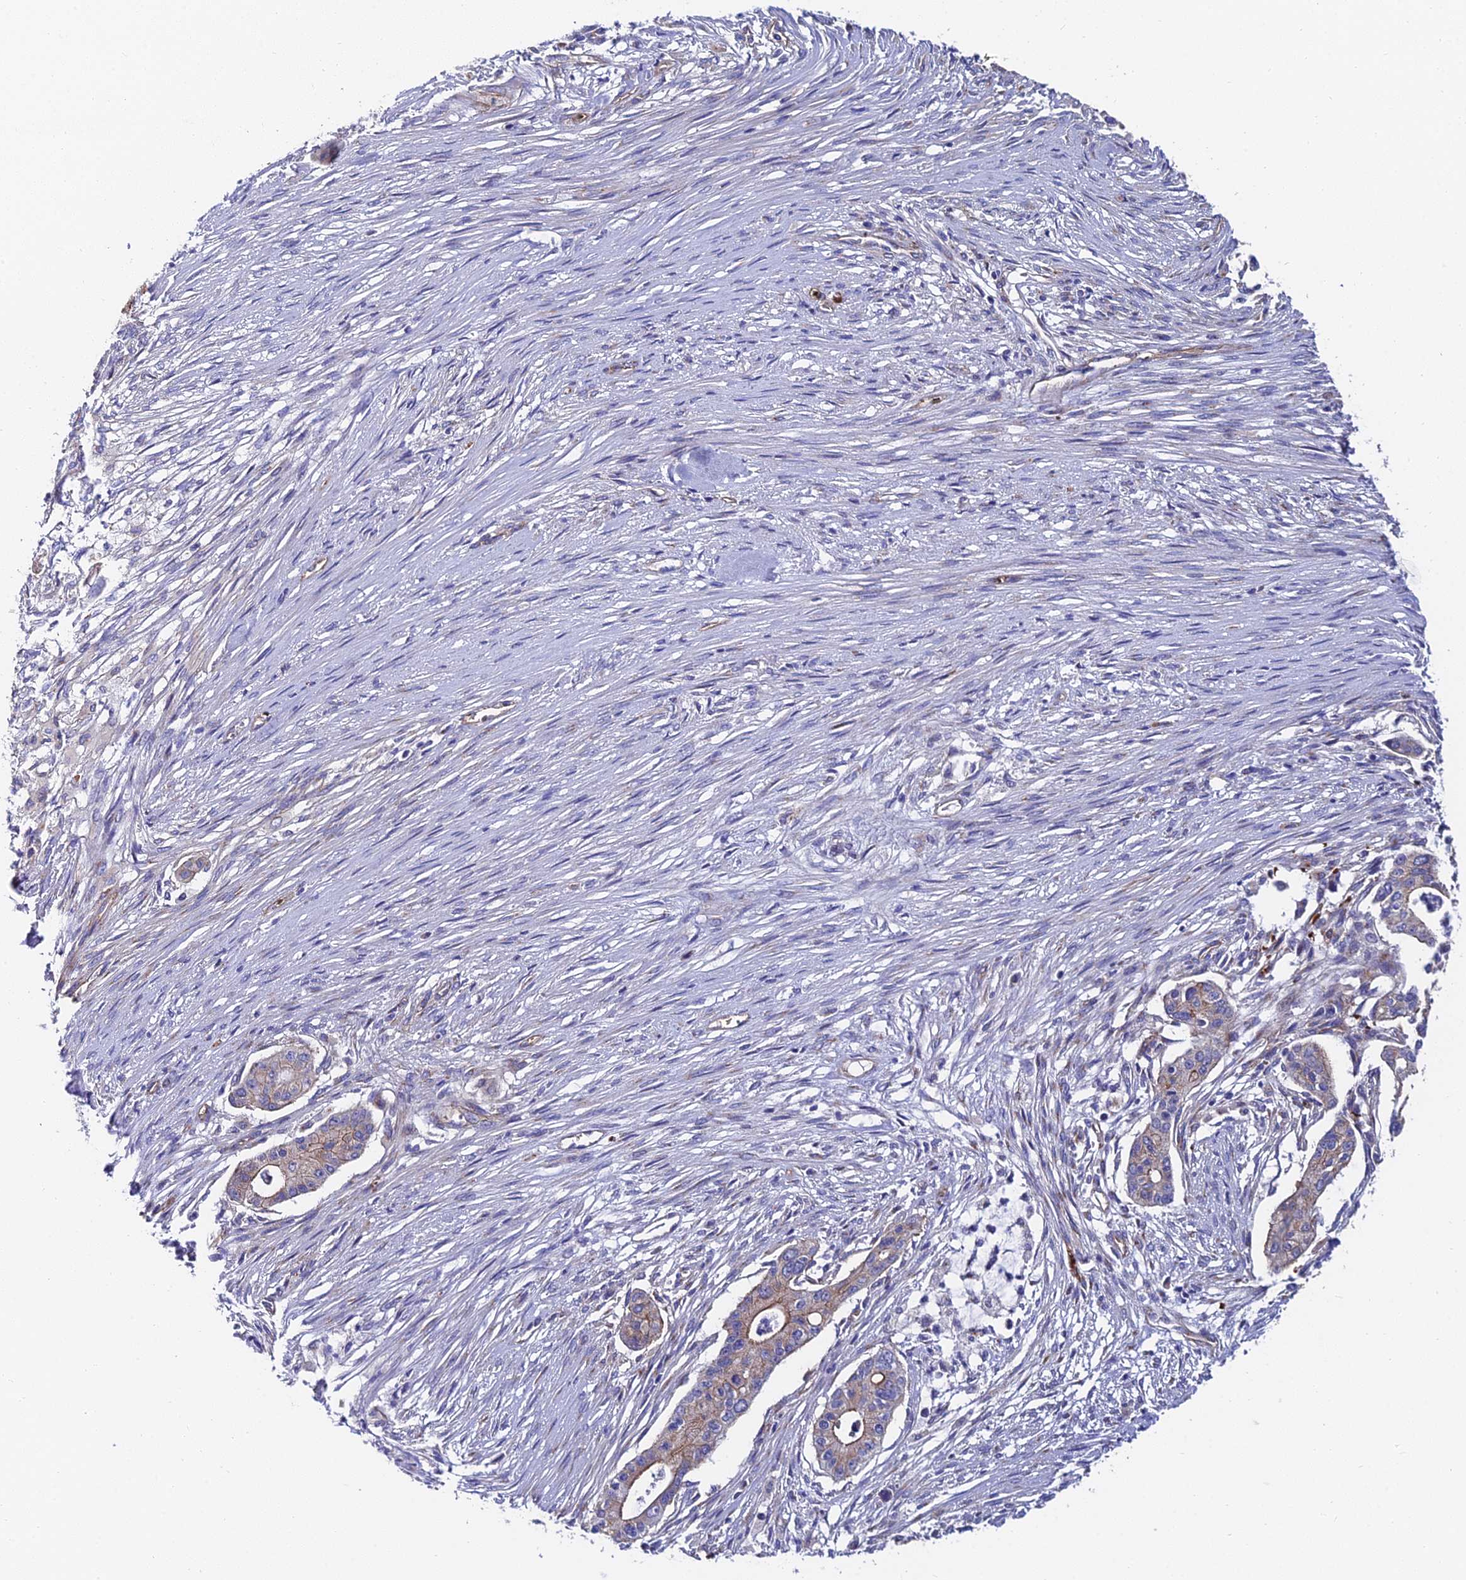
{"staining": {"intensity": "weak", "quantity": "25%-75%", "location": "cytoplasmic/membranous"}, "tissue": "pancreatic cancer", "cell_type": "Tumor cells", "image_type": "cancer", "snomed": [{"axis": "morphology", "description": "Adenocarcinoma, NOS"}, {"axis": "topography", "description": "Pancreas"}], "caption": "Immunohistochemistry (IHC) histopathology image of neoplastic tissue: human pancreatic cancer stained using immunohistochemistry displays low levels of weak protein expression localized specifically in the cytoplasmic/membranous of tumor cells, appearing as a cytoplasmic/membranous brown color.", "gene": "ADGRF3", "patient": {"sex": "male", "age": 46}}